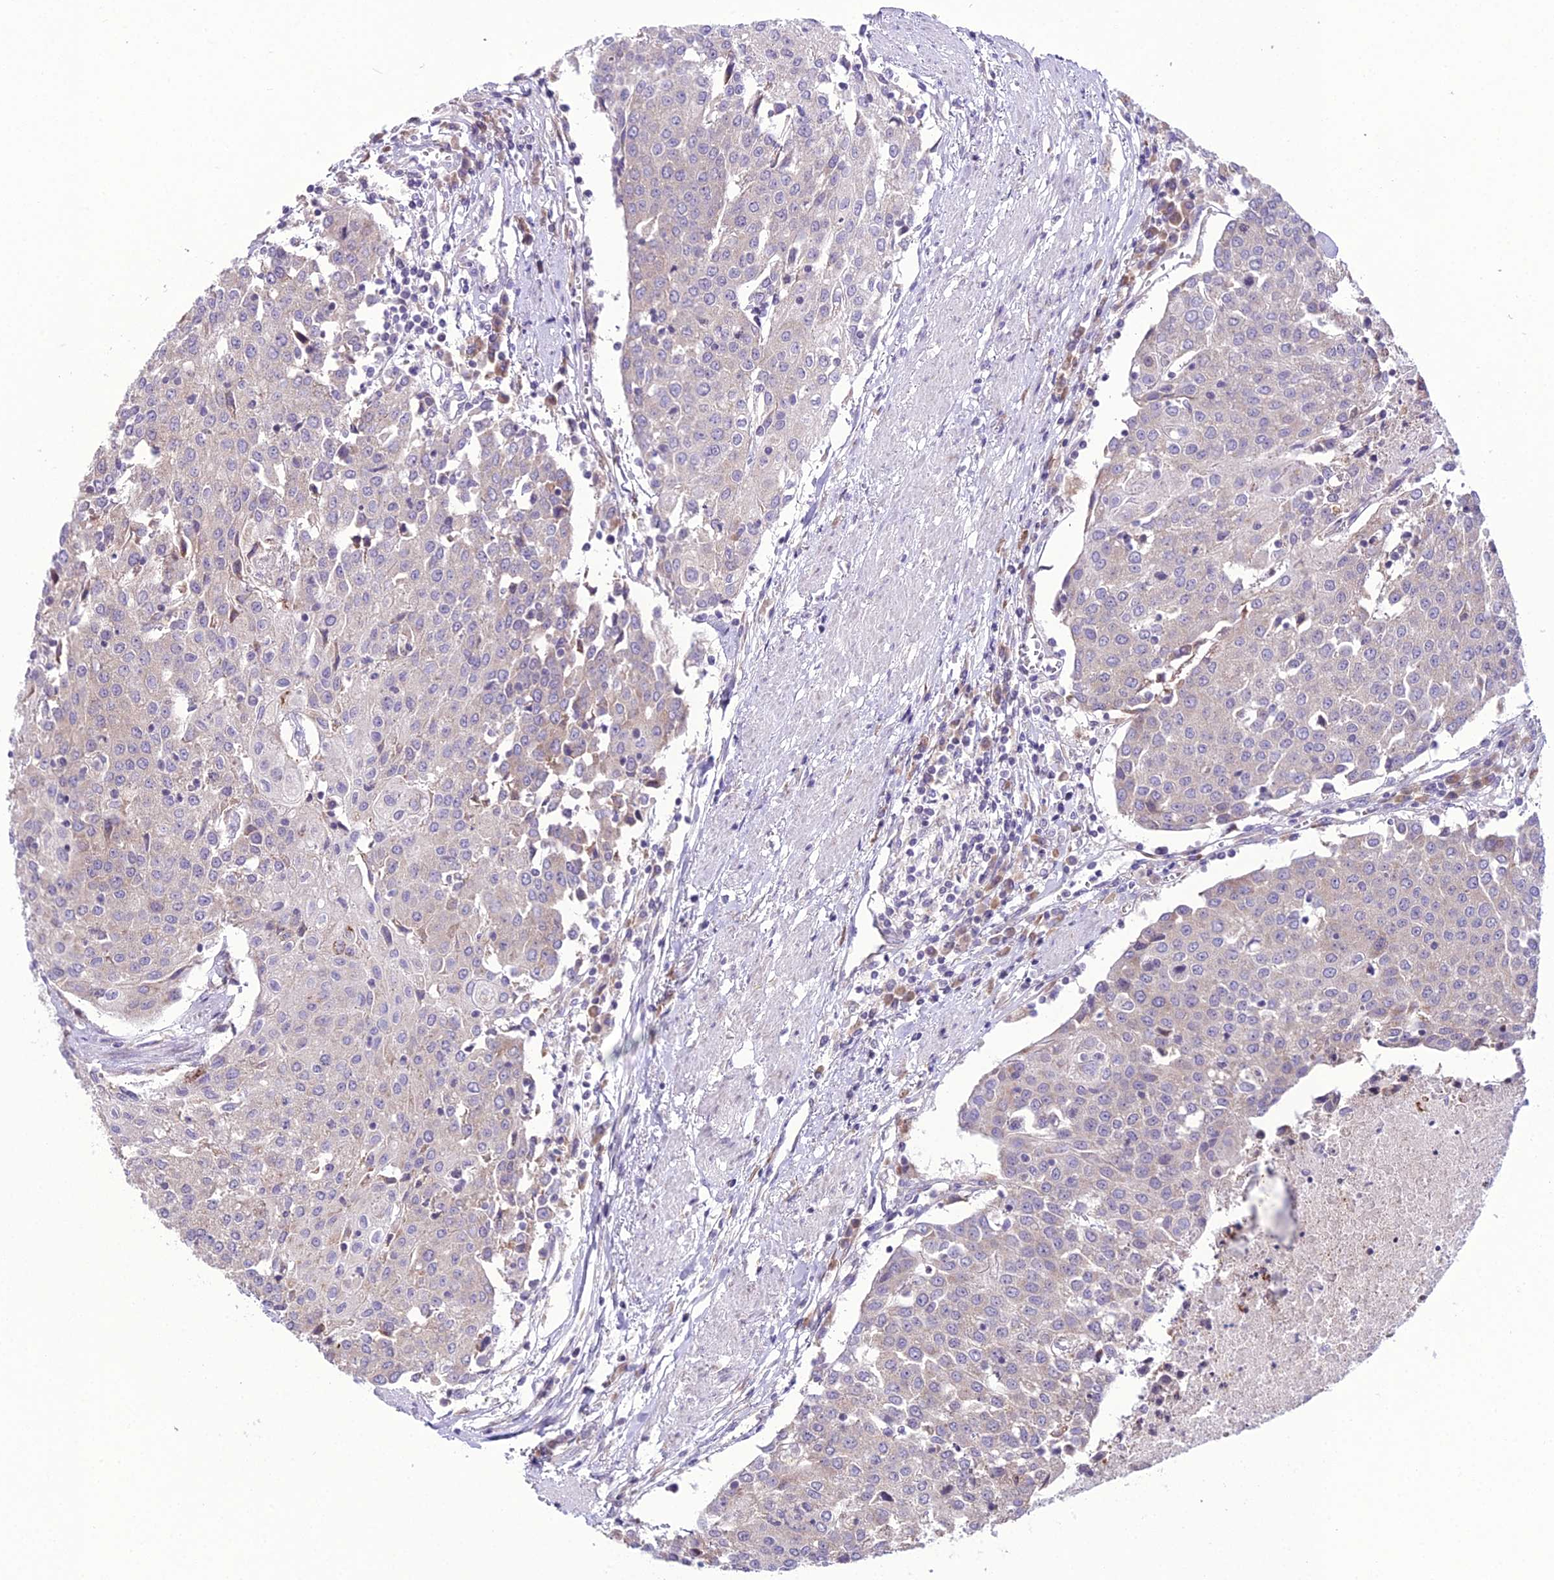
{"staining": {"intensity": "weak", "quantity": "<25%", "location": "cytoplasmic/membranous"}, "tissue": "urothelial cancer", "cell_type": "Tumor cells", "image_type": "cancer", "snomed": [{"axis": "morphology", "description": "Urothelial carcinoma, High grade"}, {"axis": "topography", "description": "Urinary bladder"}], "caption": "High magnification brightfield microscopy of high-grade urothelial carcinoma stained with DAB (brown) and counterstained with hematoxylin (blue): tumor cells show no significant staining.", "gene": "RPS26", "patient": {"sex": "female", "age": 85}}